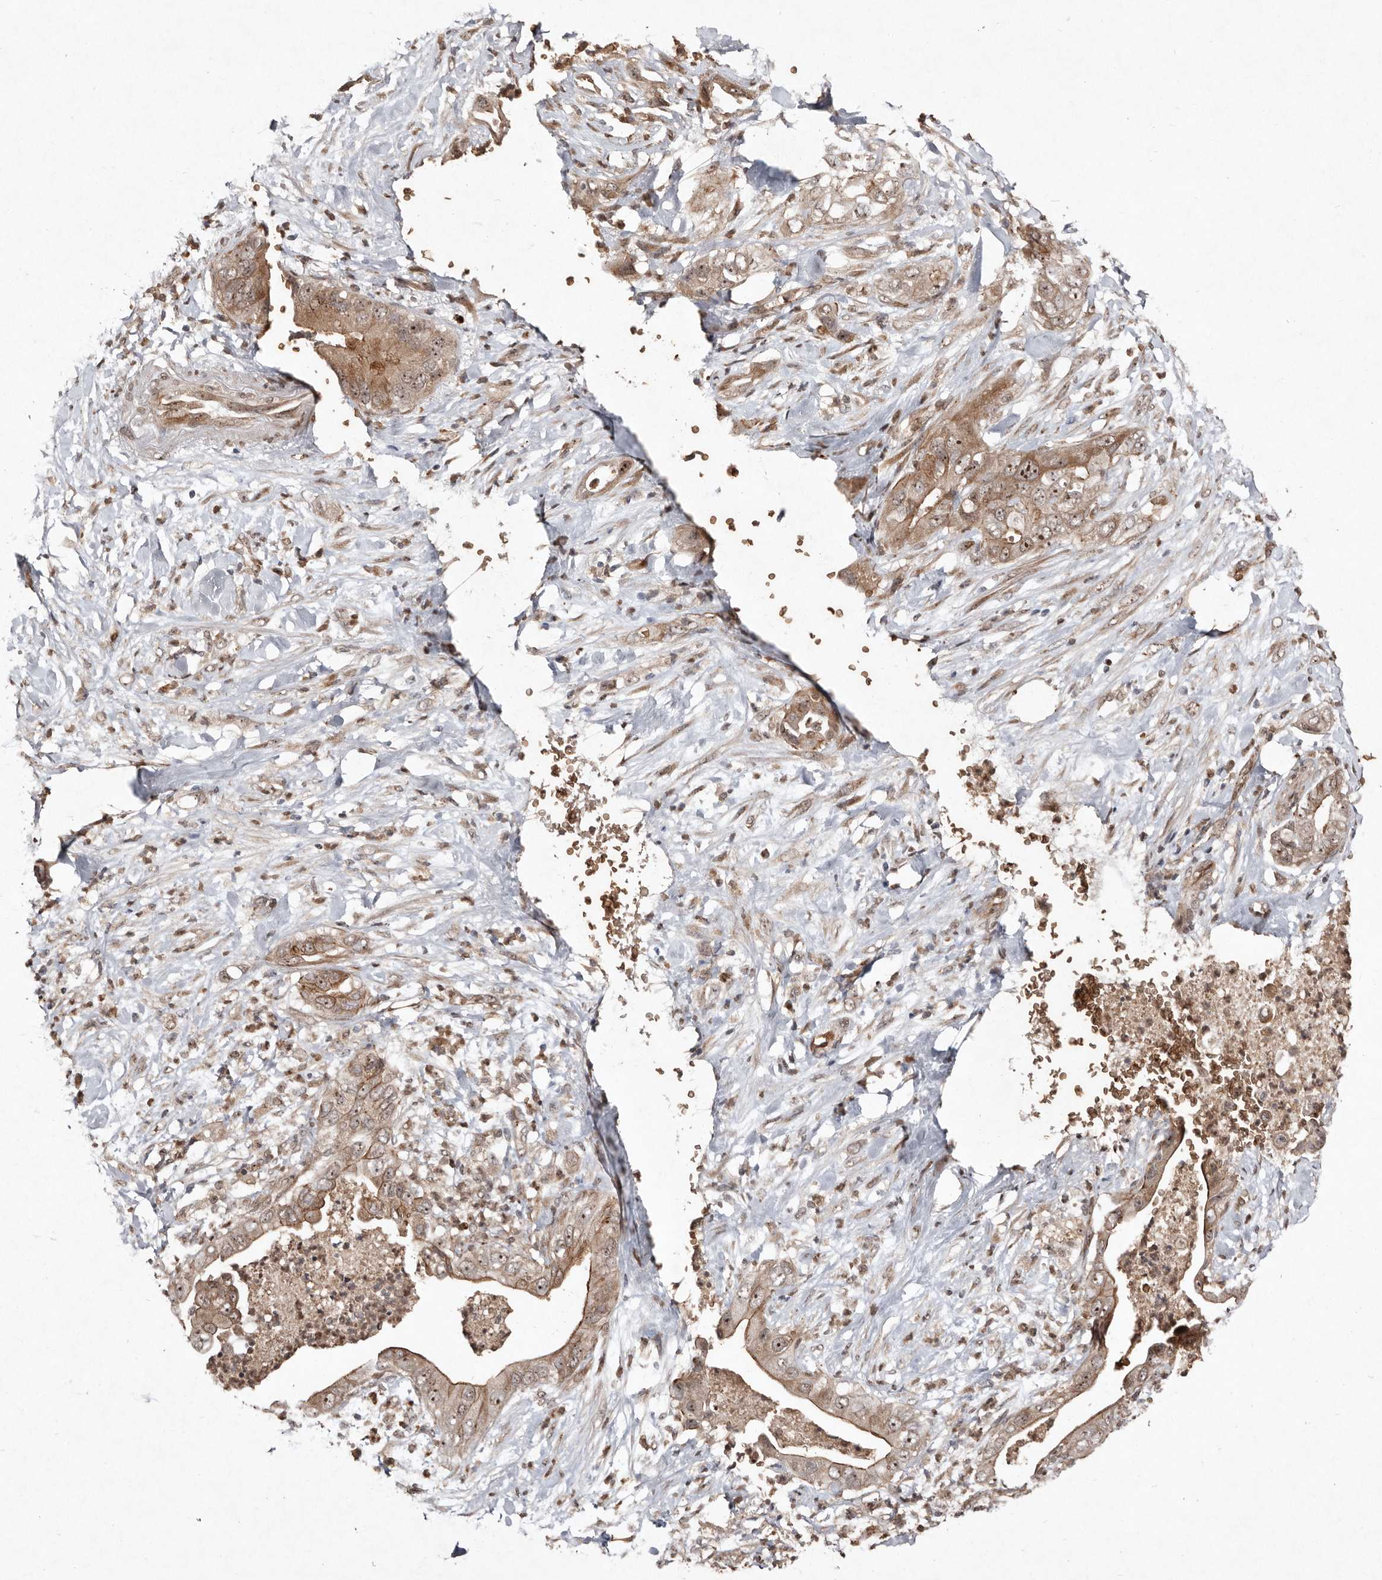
{"staining": {"intensity": "moderate", "quantity": ">75%", "location": "cytoplasmic/membranous,nuclear"}, "tissue": "pancreatic cancer", "cell_type": "Tumor cells", "image_type": "cancer", "snomed": [{"axis": "morphology", "description": "Adenocarcinoma, NOS"}, {"axis": "topography", "description": "Pancreas"}], "caption": "Immunohistochemical staining of pancreatic cancer (adenocarcinoma) exhibits medium levels of moderate cytoplasmic/membranous and nuclear protein positivity in about >75% of tumor cells. The protein of interest is stained brown, and the nuclei are stained in blue (DAB IHC with brightfield microscopy, high magnification).", "gene": "DIP2C", "patient": {"sex": "female", "age": 78}}